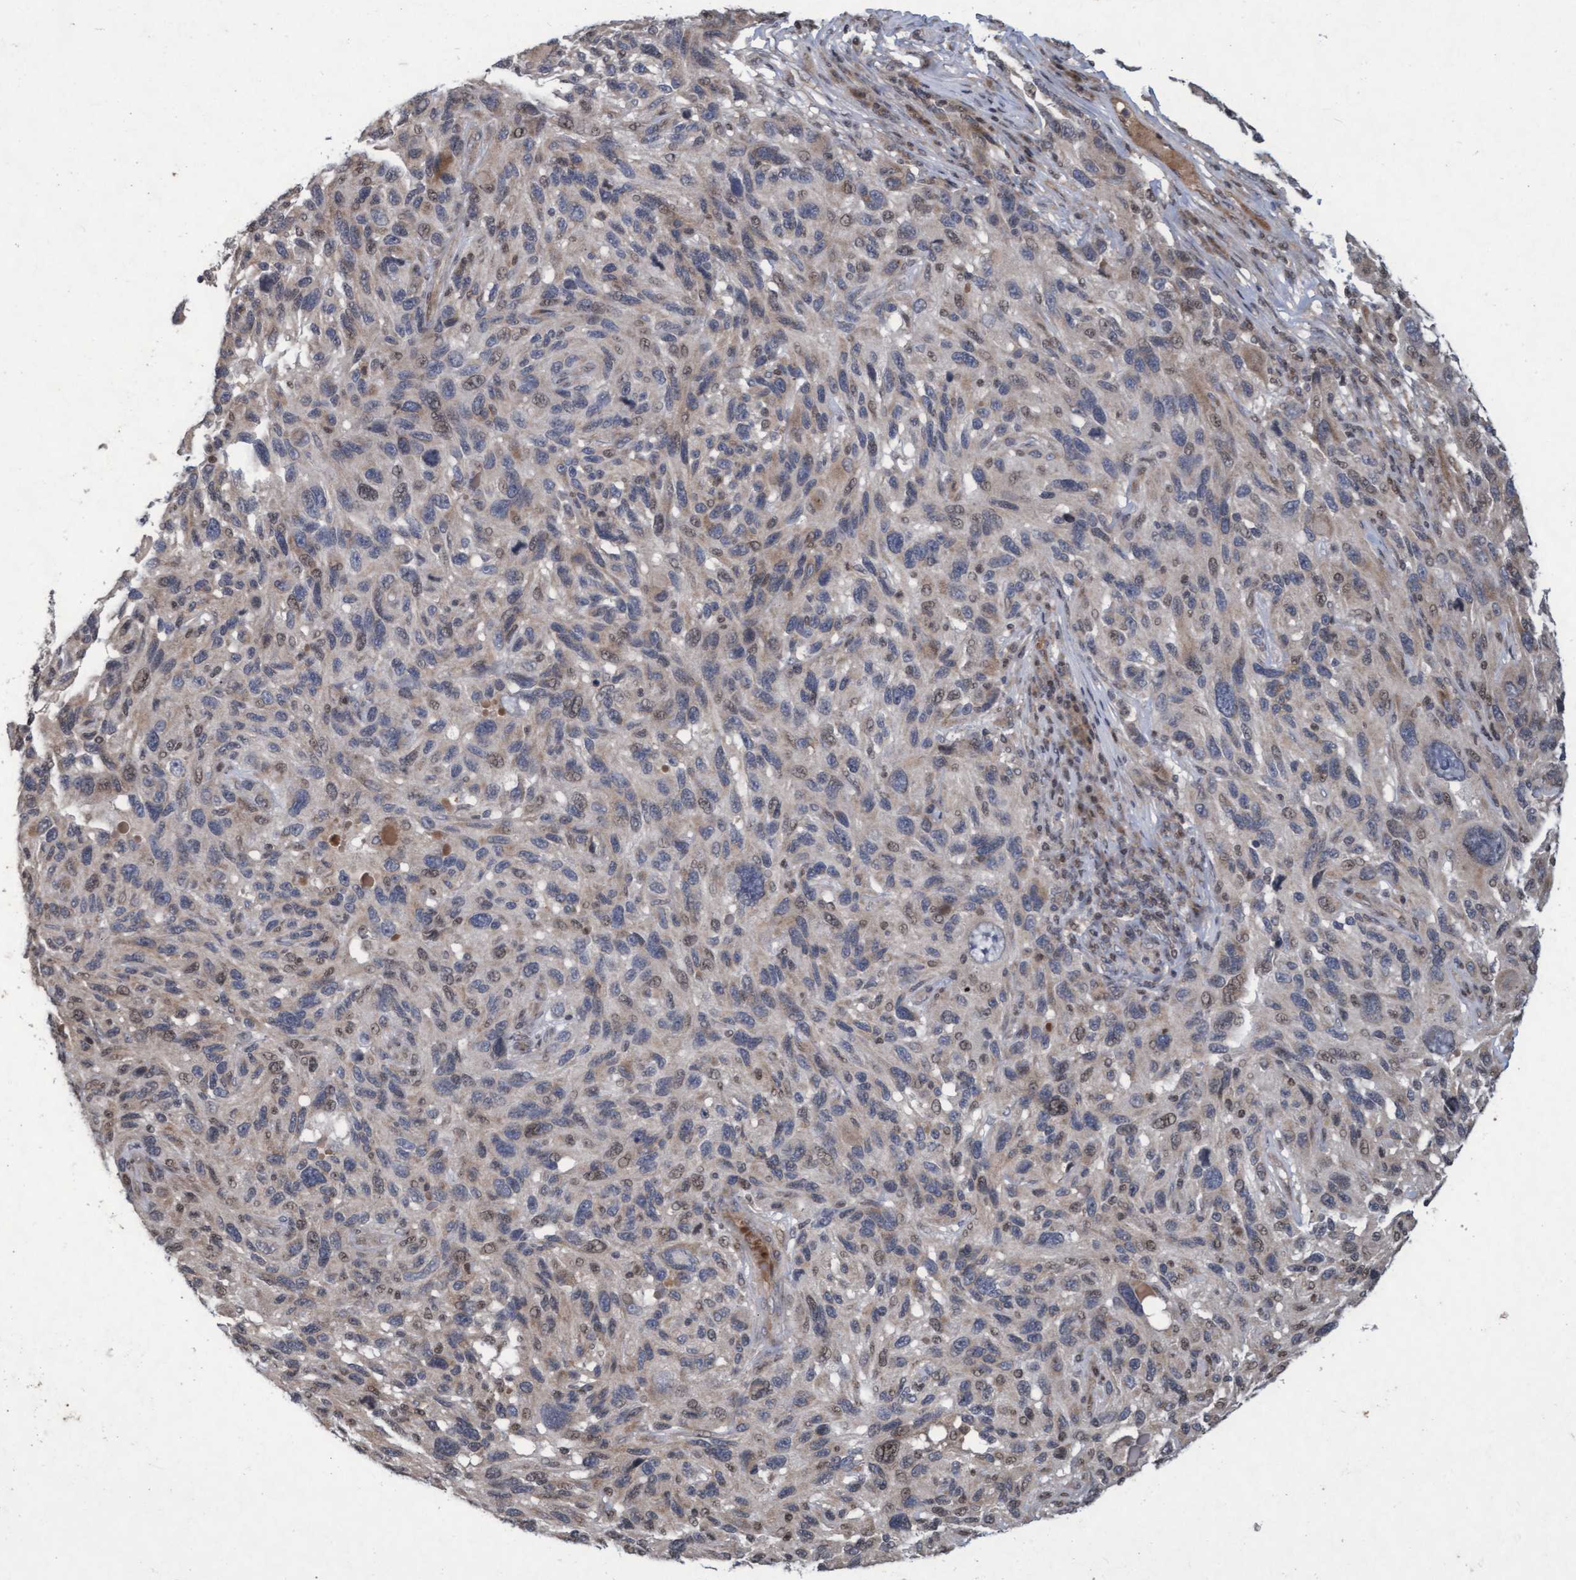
{"staining": {"intensity": "weak", "quantity": "<25%", "location": "nuclear"}, "tissue": "melanoma", "cell_type": "Tumor cells", "image_type": "cancer", "snomed": [{"axis": "morphology", "description": "Malignant melanoma, NOS"}, {"axis": "topography", "description": "Skin"}], "caption": "The image exhibits no staining of tumor cells in melanoma.", "gene": "KCNC2", "patient": {"sex": "male", "age": 53}}